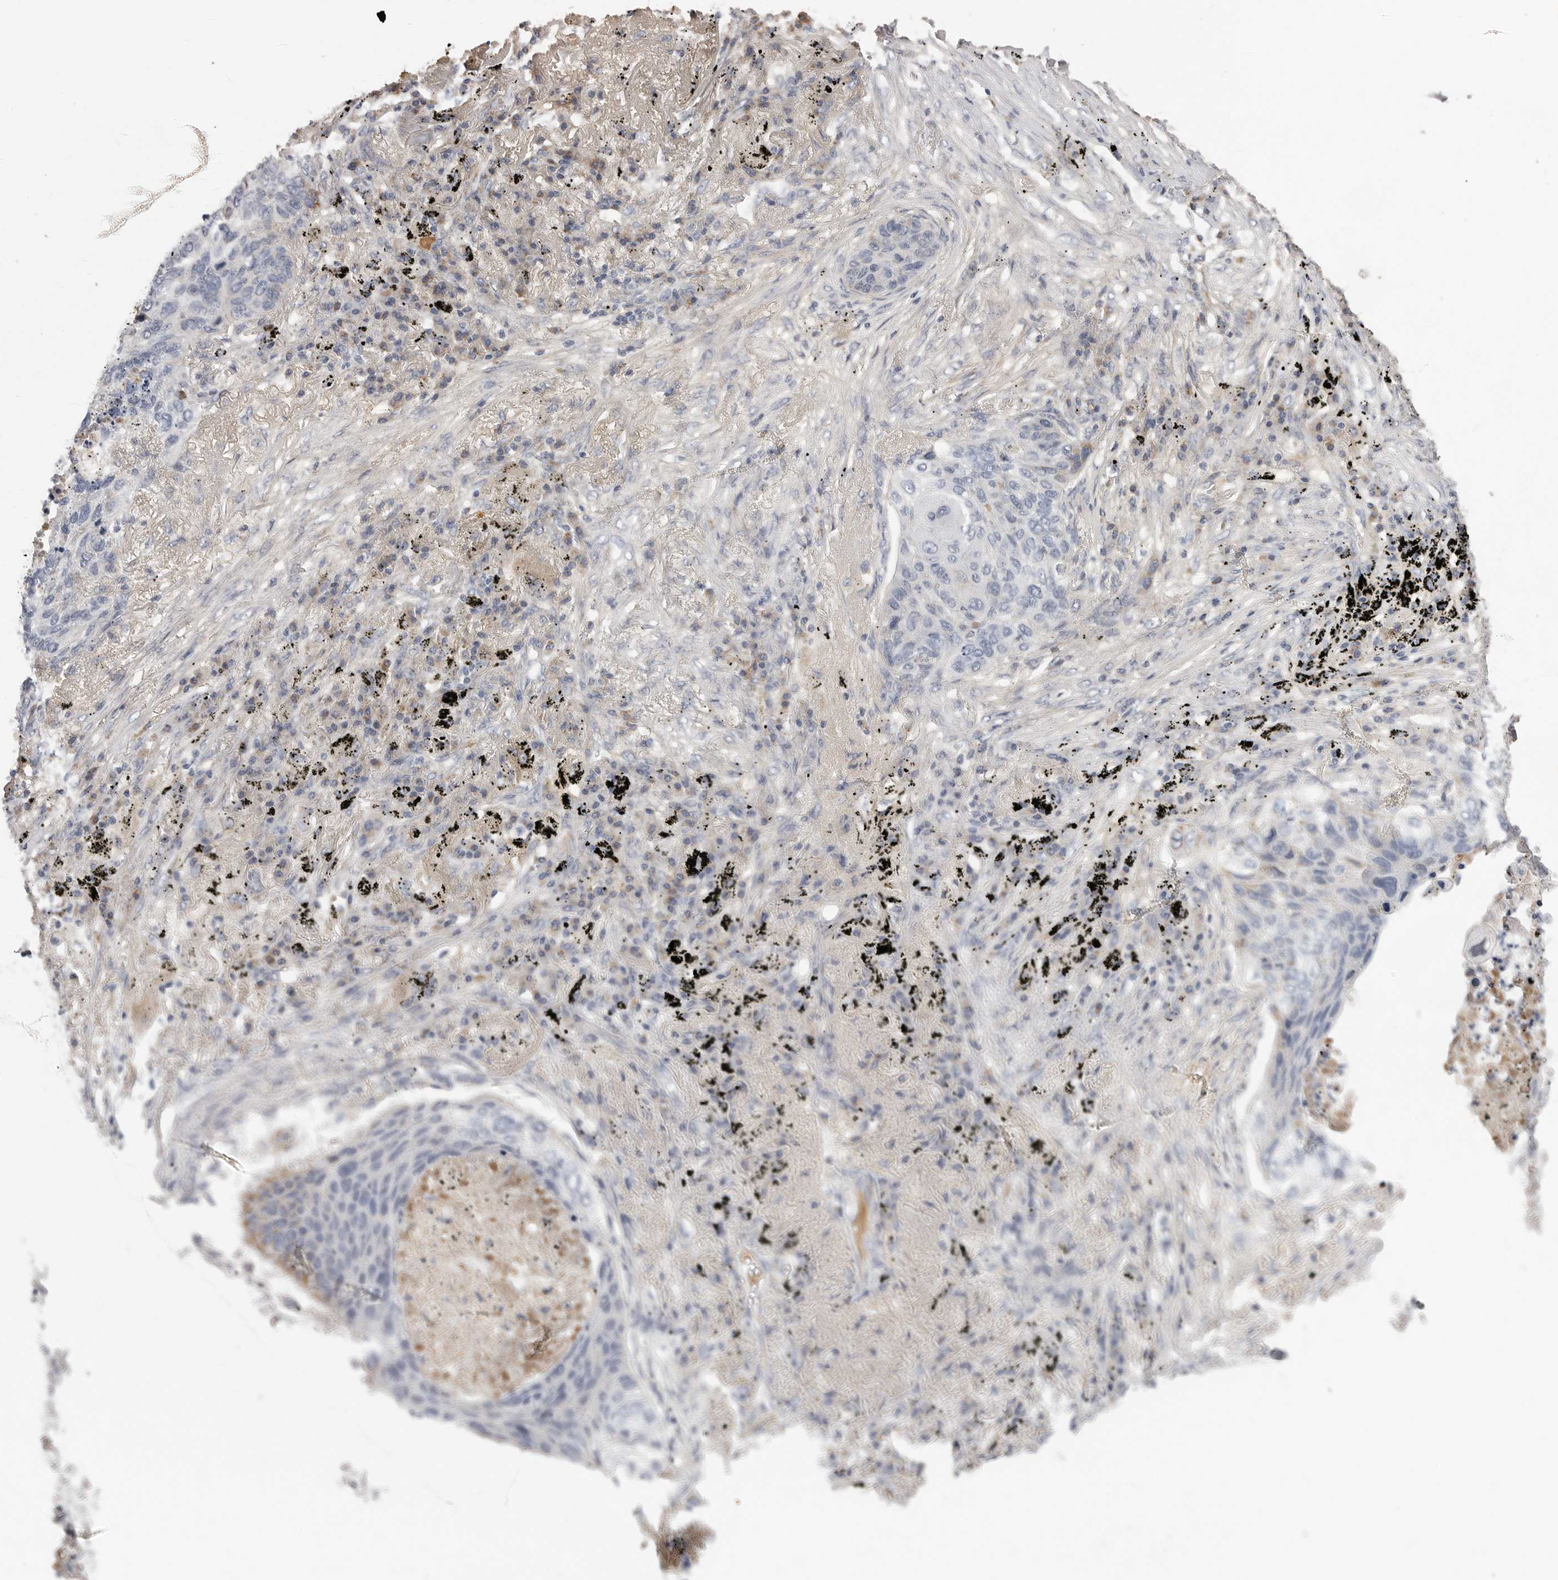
{"staining": {"intensity": "negative", "quantity": "none", "location": "none"}, "tissue": "lung cancer", "cell_type": "Tumor cells", "image_type": "cancer", "snomed": [{"axis": "morphology", "description": "Squamous cell carcinoma, NOS"}, {"axis": "topography", "description": "Lung"}], "caption": "IHC of human squamous cell carcinoma (lung) displays no staining in tumor cells. (DAB (3,3'-diaminobenzidine) immunohistochemistry (IHC), high magnification).", "gene": "SDC3", "patient": {"sex": "female", "age": 63}}